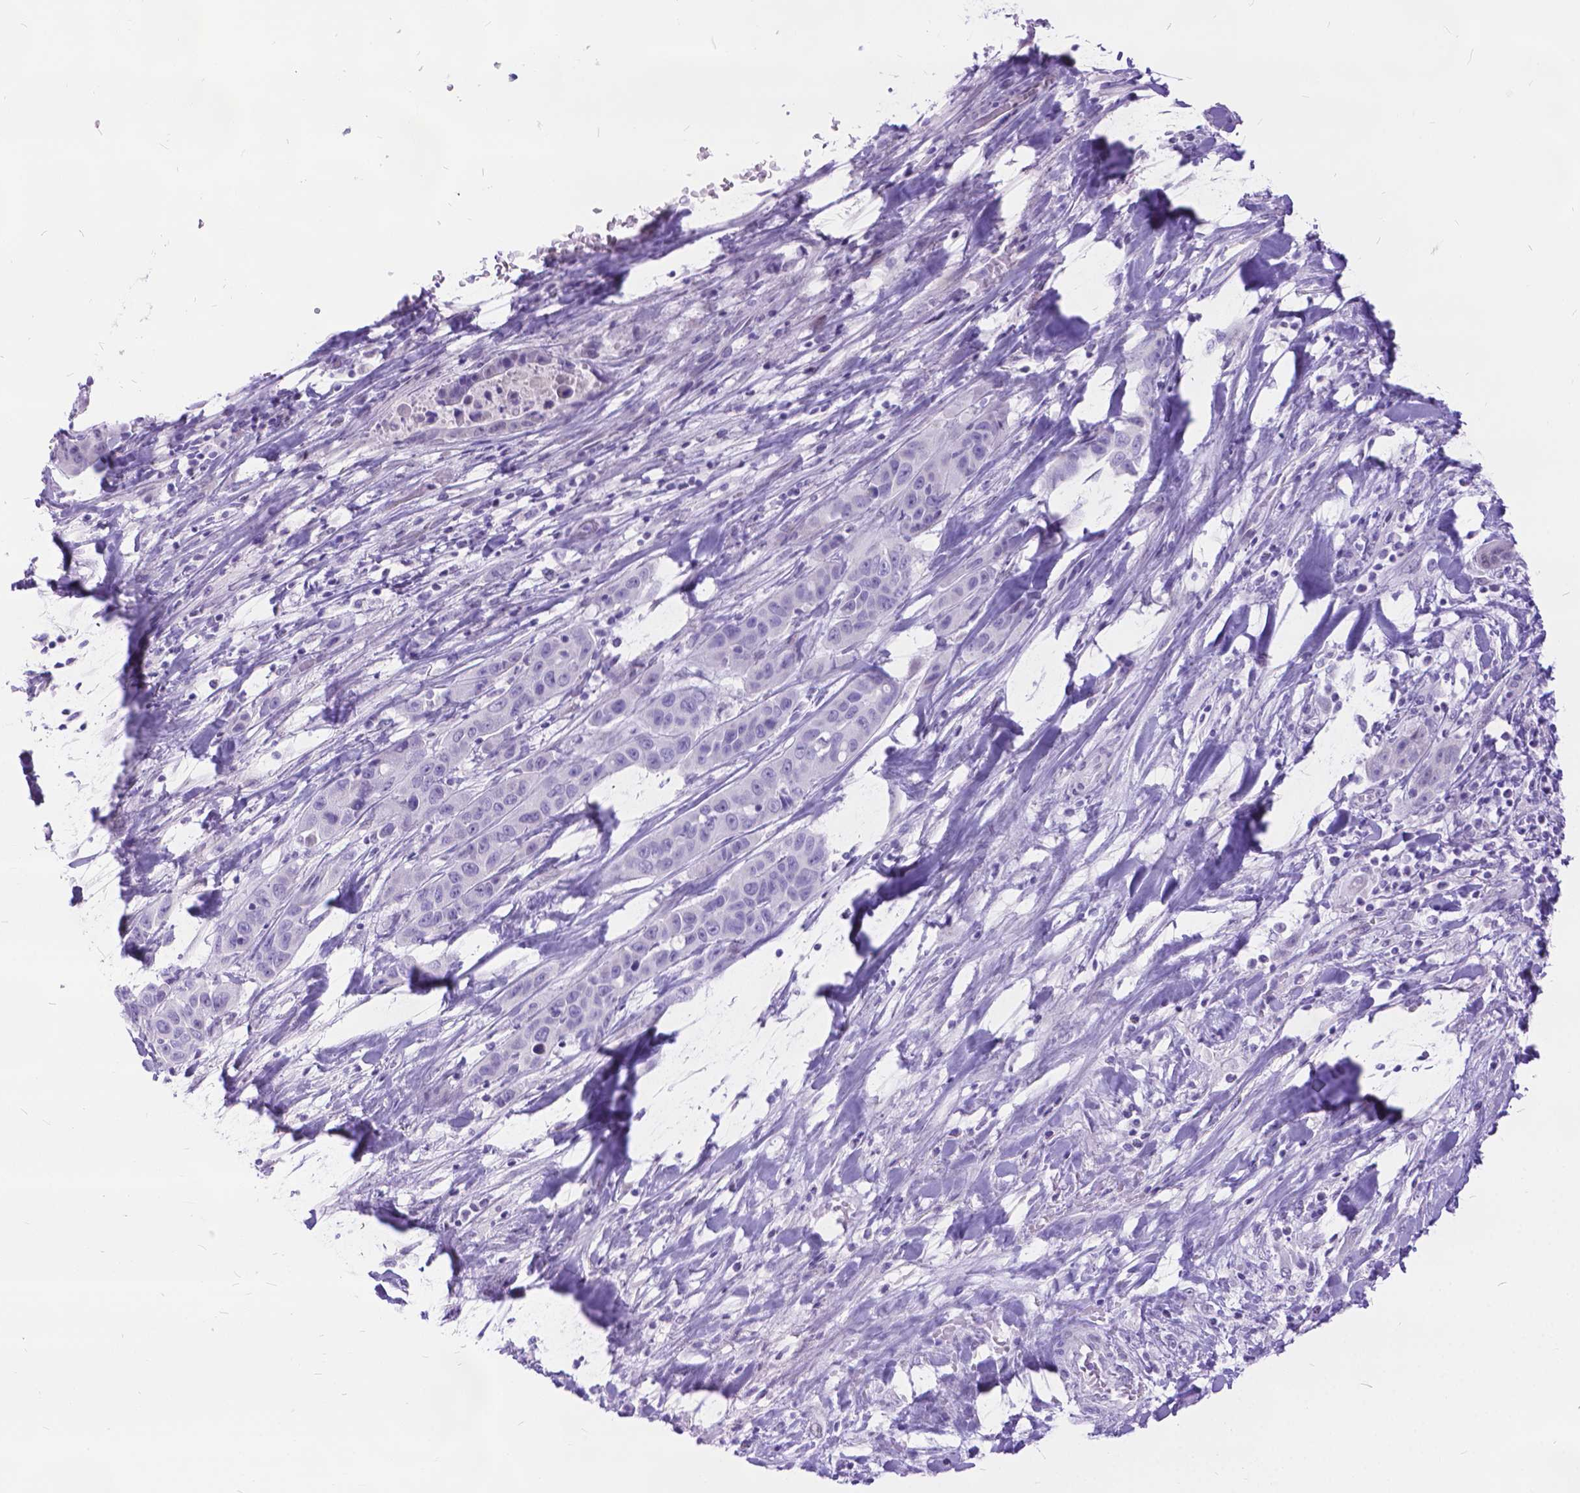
{"staining": {"intensity": "negative", "quantity": "none", "location": "none"}, "tissue": "liver cancer", "cell_type": "Tumor cells", "image_type": "cancer", "snomed": [{"axis": "morphology", "description": "Cholangiocarcinoma"}, {"axis": "topography", "description": "Liver"}], "caption": "Liver cholangiocarcinoma was stained to show a protein in brown. There is no significant expression in tumor cells.", "gene": "FAM124B", "patient": {"sex": "female", "age": 52}}